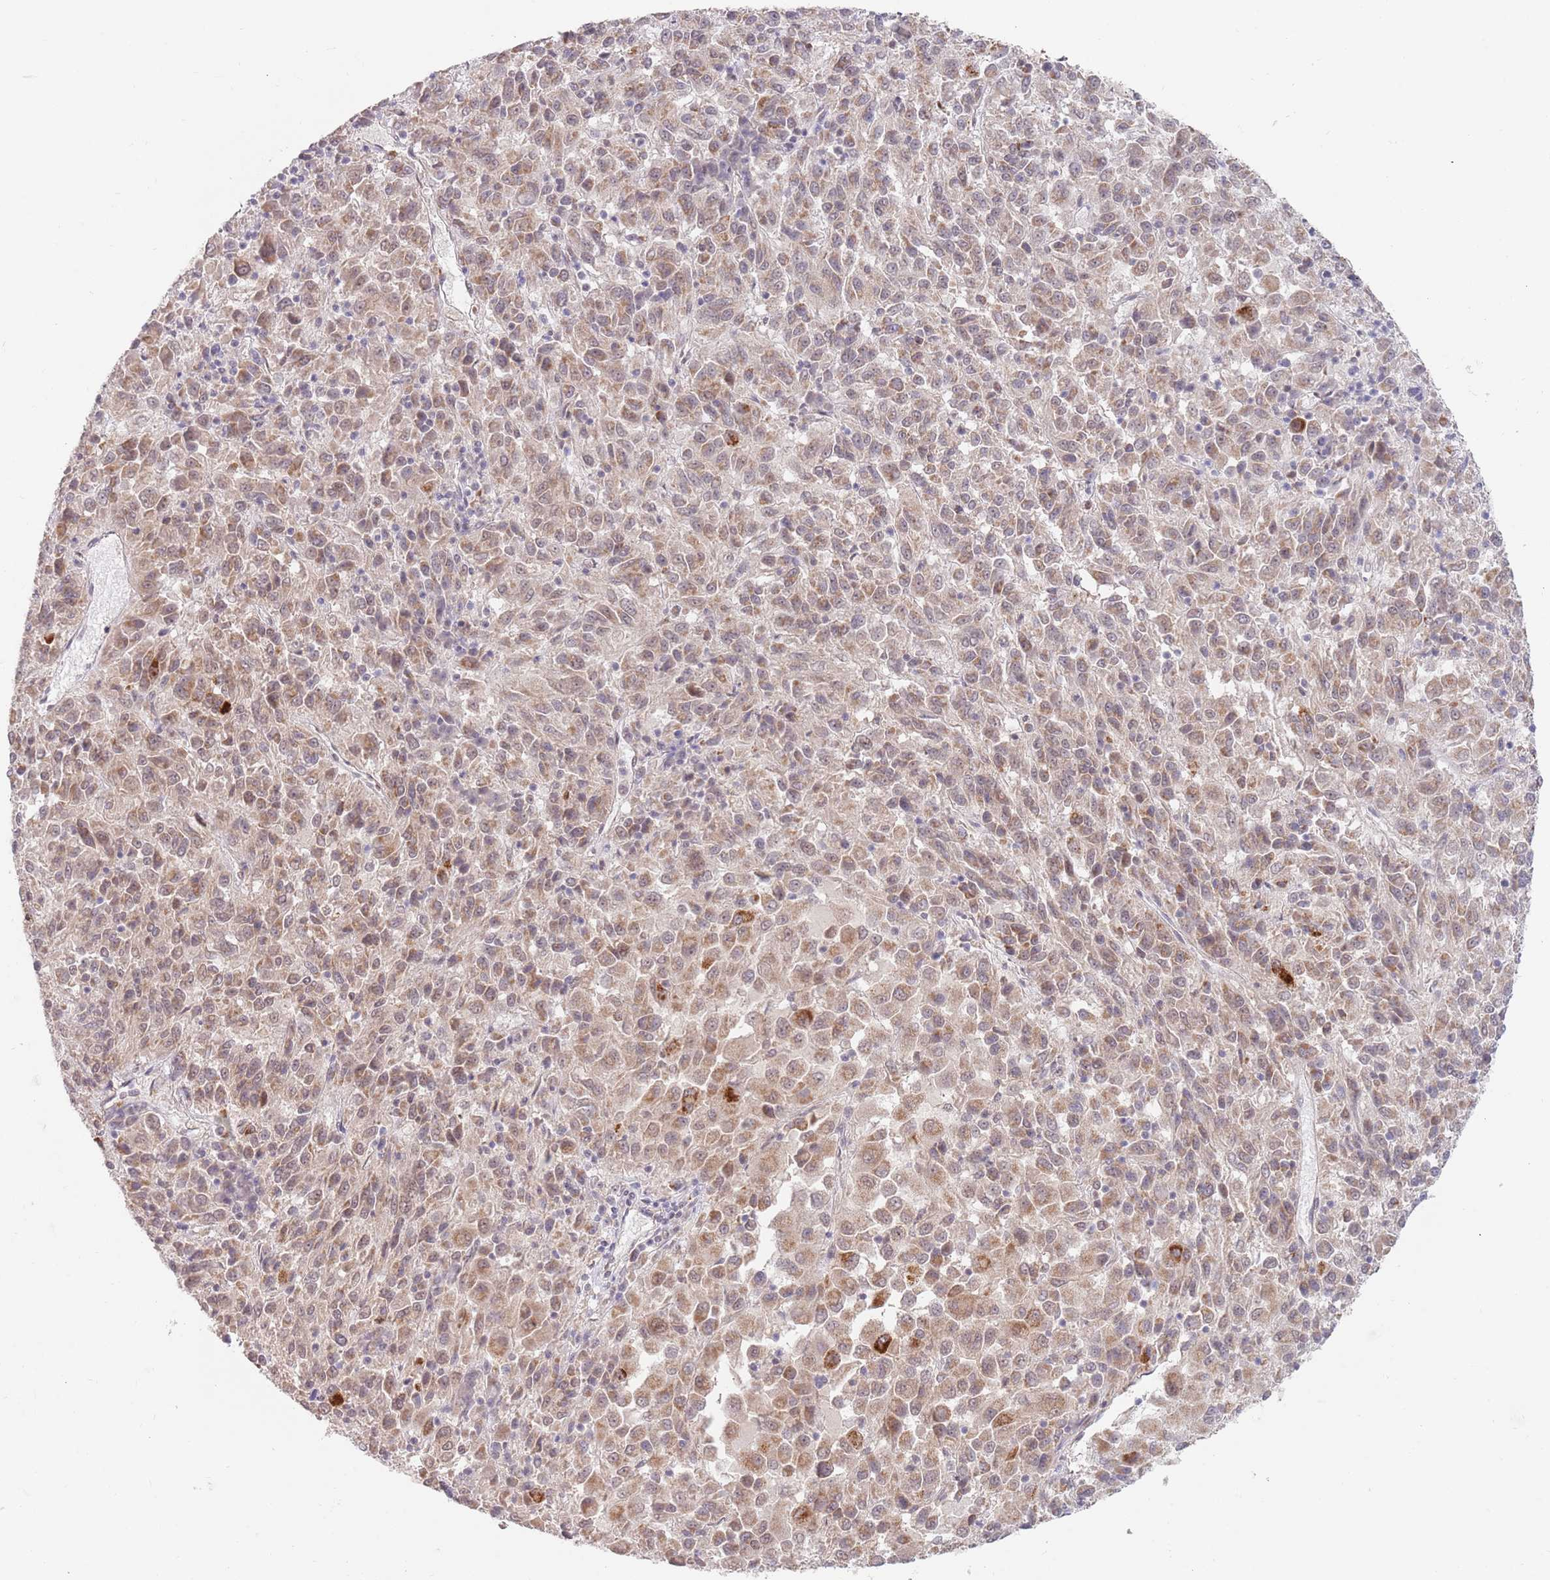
{"staining": {"intensity": "moderate", "quantity": ">75%", "location": "cytoplasmic/membranous,nuclear"}, "tissue": "melanoma", "cell_type": "Tumor cells", "image_type": "cancer", "snomed": [{"axis": "morphology", "description": "Malignant melanoma, Metastatic site"}, {"axis": "topography", "description": "Lung"}], "caption": "Immunohistochemical staining of melanoma reveals medium levels of moderate cytoplasmic/membranous and nuclear protein staining in about >75% of tumor cells.", "gene": "UQCC3", "patient": {"sex": "male", "age": 64}}